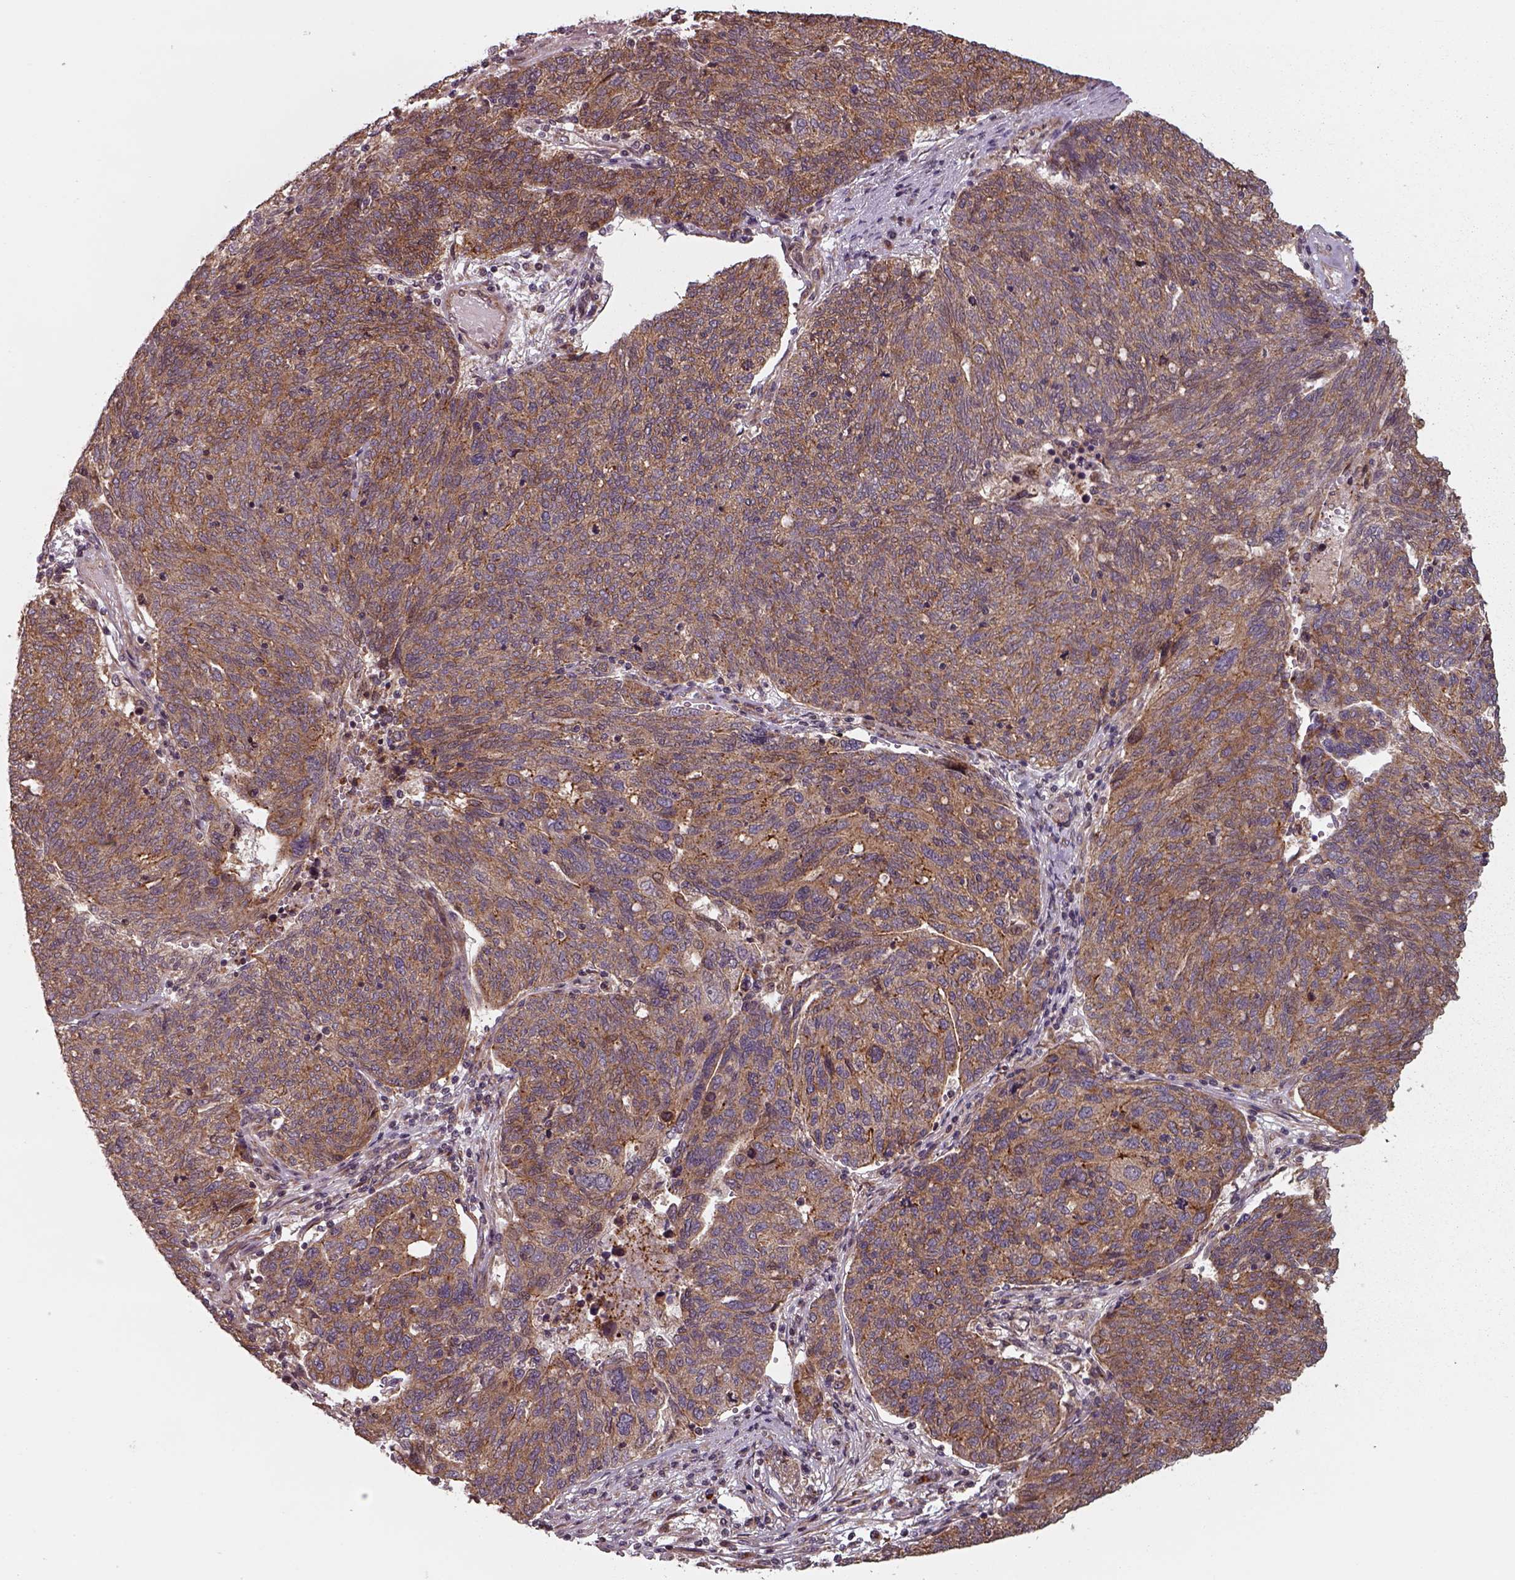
{"staining": {"intensity": "moderate", "quantity": ">75%", "location": "cytoplasmic/membranous"}, "tissue": "ovarian cancer", "cell_type": "Tumor cells", "image_type": "cancer", "snomed": [{"axis": "morphology", "description": "Carcinoma, endometroid"}, {"axis": "topography", "description": "Ovary"}], "caption": "High-magnification brightfield microscopy of endometroid carcinoma (ovarian) stained with DAB (brown) and counterstained with hematoxylin (blue). tumor cells exhibit moderate cytoplasmic/membranous staining is appreciated in about>75% of cells.", "gene": "CHMP3", "patient": {"sex": "female", "age": 58}}